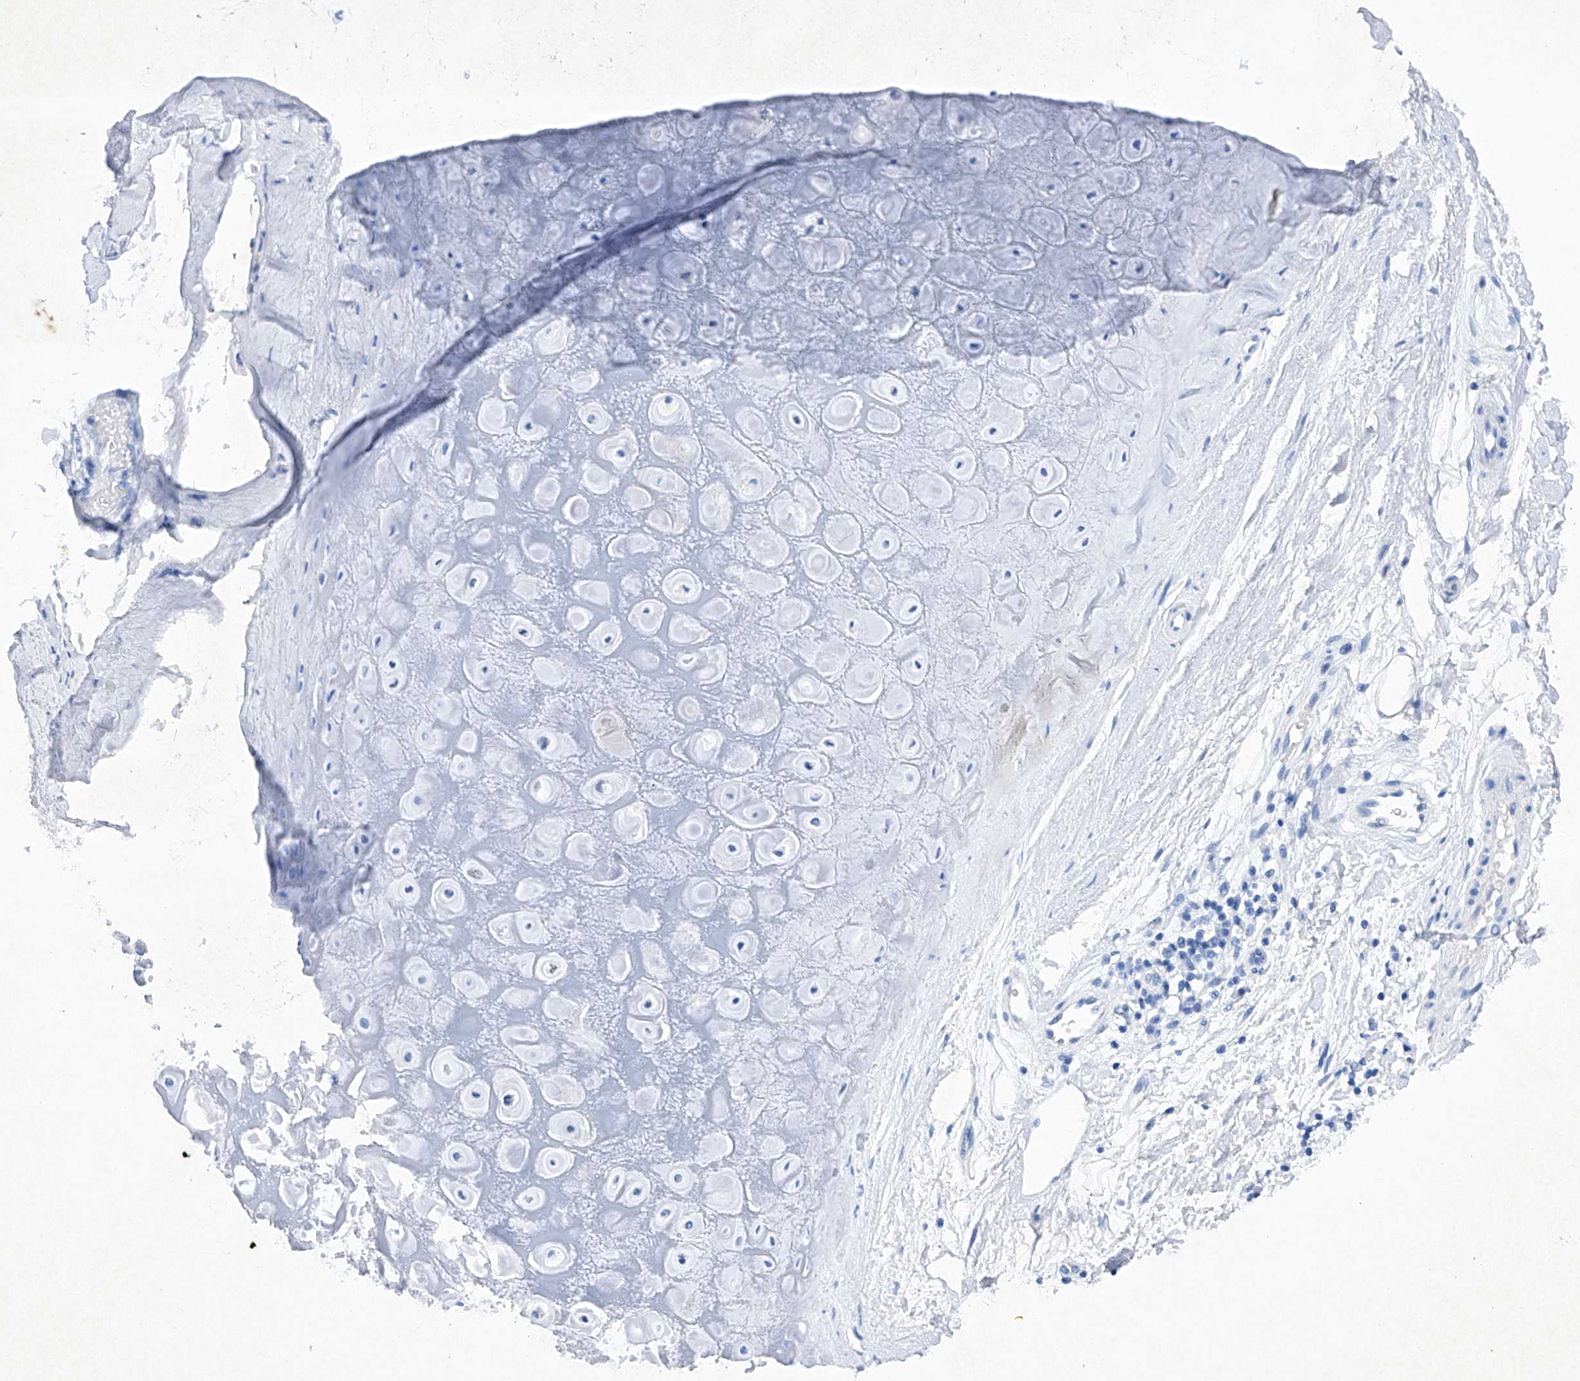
{"staining": {"intensity": "negative", "quantity": "none", "location": "none"}, "tissue": "adipose tissue", "cell_type": "Adipocytes", "image_type": "normal", "snomed": [{"axis": "morphology", "description": "Normal tissue, NOS"}, {"axis": "morphology", "description": "Basal cell carcinoma"}, {"axis": "topography", "description": "Skin"}], "caption": "IHC of normal human adipose tissue reveals no expression in adipocytes. (Immunohistochemistry, brightfield microscopy, high magnification).", "gene": "BARX2", "patient": {"sex": "female", "age": 89}}